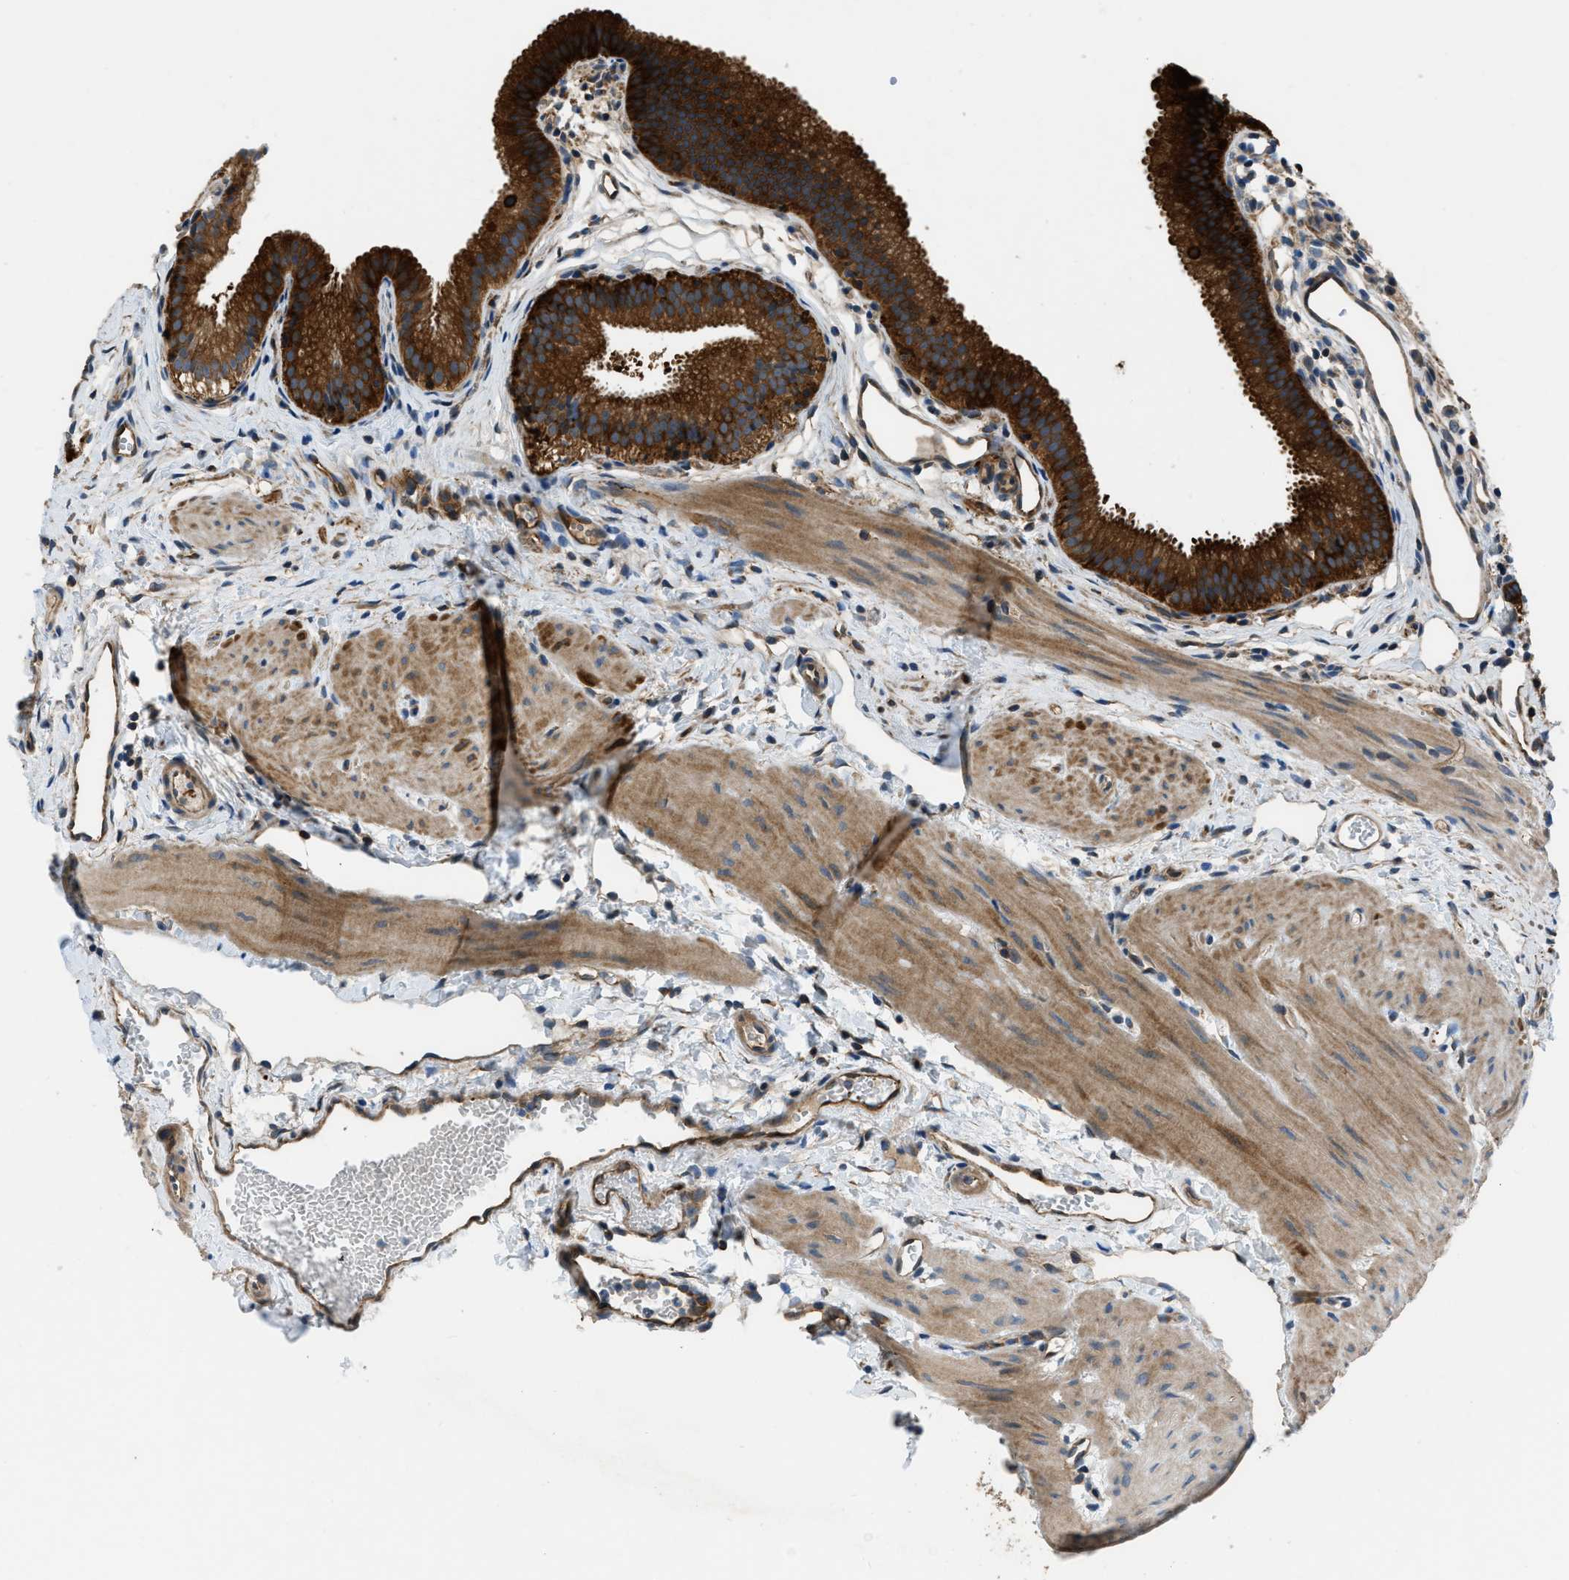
{"staining": {"intensity": "strong", "quantity": ">75%", "location": "cytoplasmic/membranous"}, "tissue": "gallbladder", "cell_type": "Glandular cells", "image_type": "normal", "snomed": [{"axis": "morphology", "description": "Normal tissue, NOS"}, {"axis": "topography", "description": "Gallbladder"}], "caption": "A brown stain shows strong cytoplasmic/membranous staining of a protein in glandular cells of normal gallbladder. (DAB IHC, brown staining for protein, blue staining for nuclei).", "gene": "PFKP", "patient": {"sex": "female", "age": 26}}